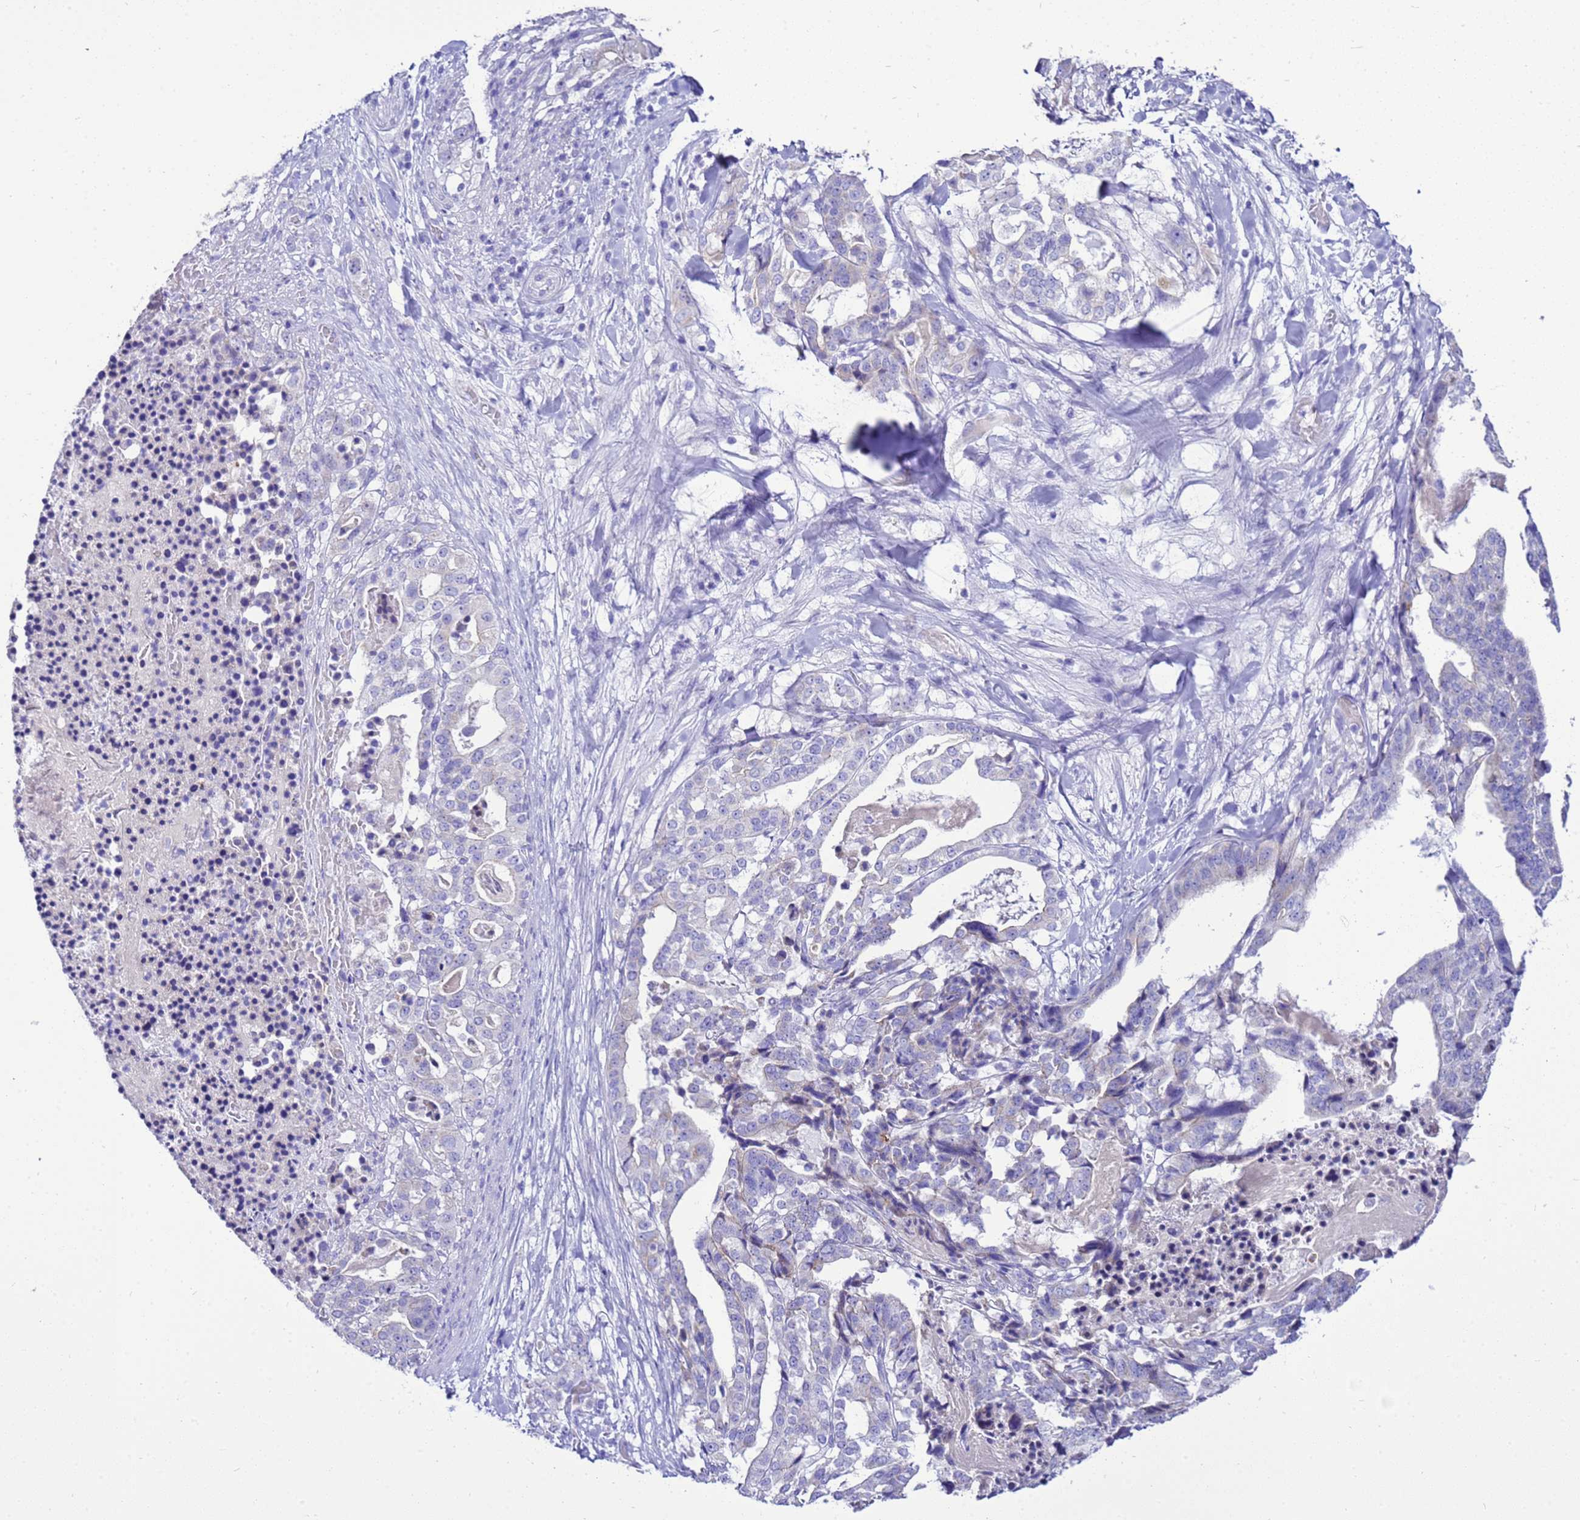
{"staining": {"intensity": "negative", "quantity": "none", "location": "none"}, "tissue": "stomach cancer", "cell_type": "Tumor cells", "image_type": "cancer", "snomed": [{"axis": "morphology", "description": "Adenocarcinoma, NOS"}, {"axis": "topography", "description": "Stomach"}], "caption": "Tumor cells show no significant protein expression in stomach cancer (adenocarcinoma). (Brightfield microscopy of DAB immunohistochemistry (IHC) at high magnification).", "gene": "BEST2", "patient": {"sex": "male", "age": 48}}